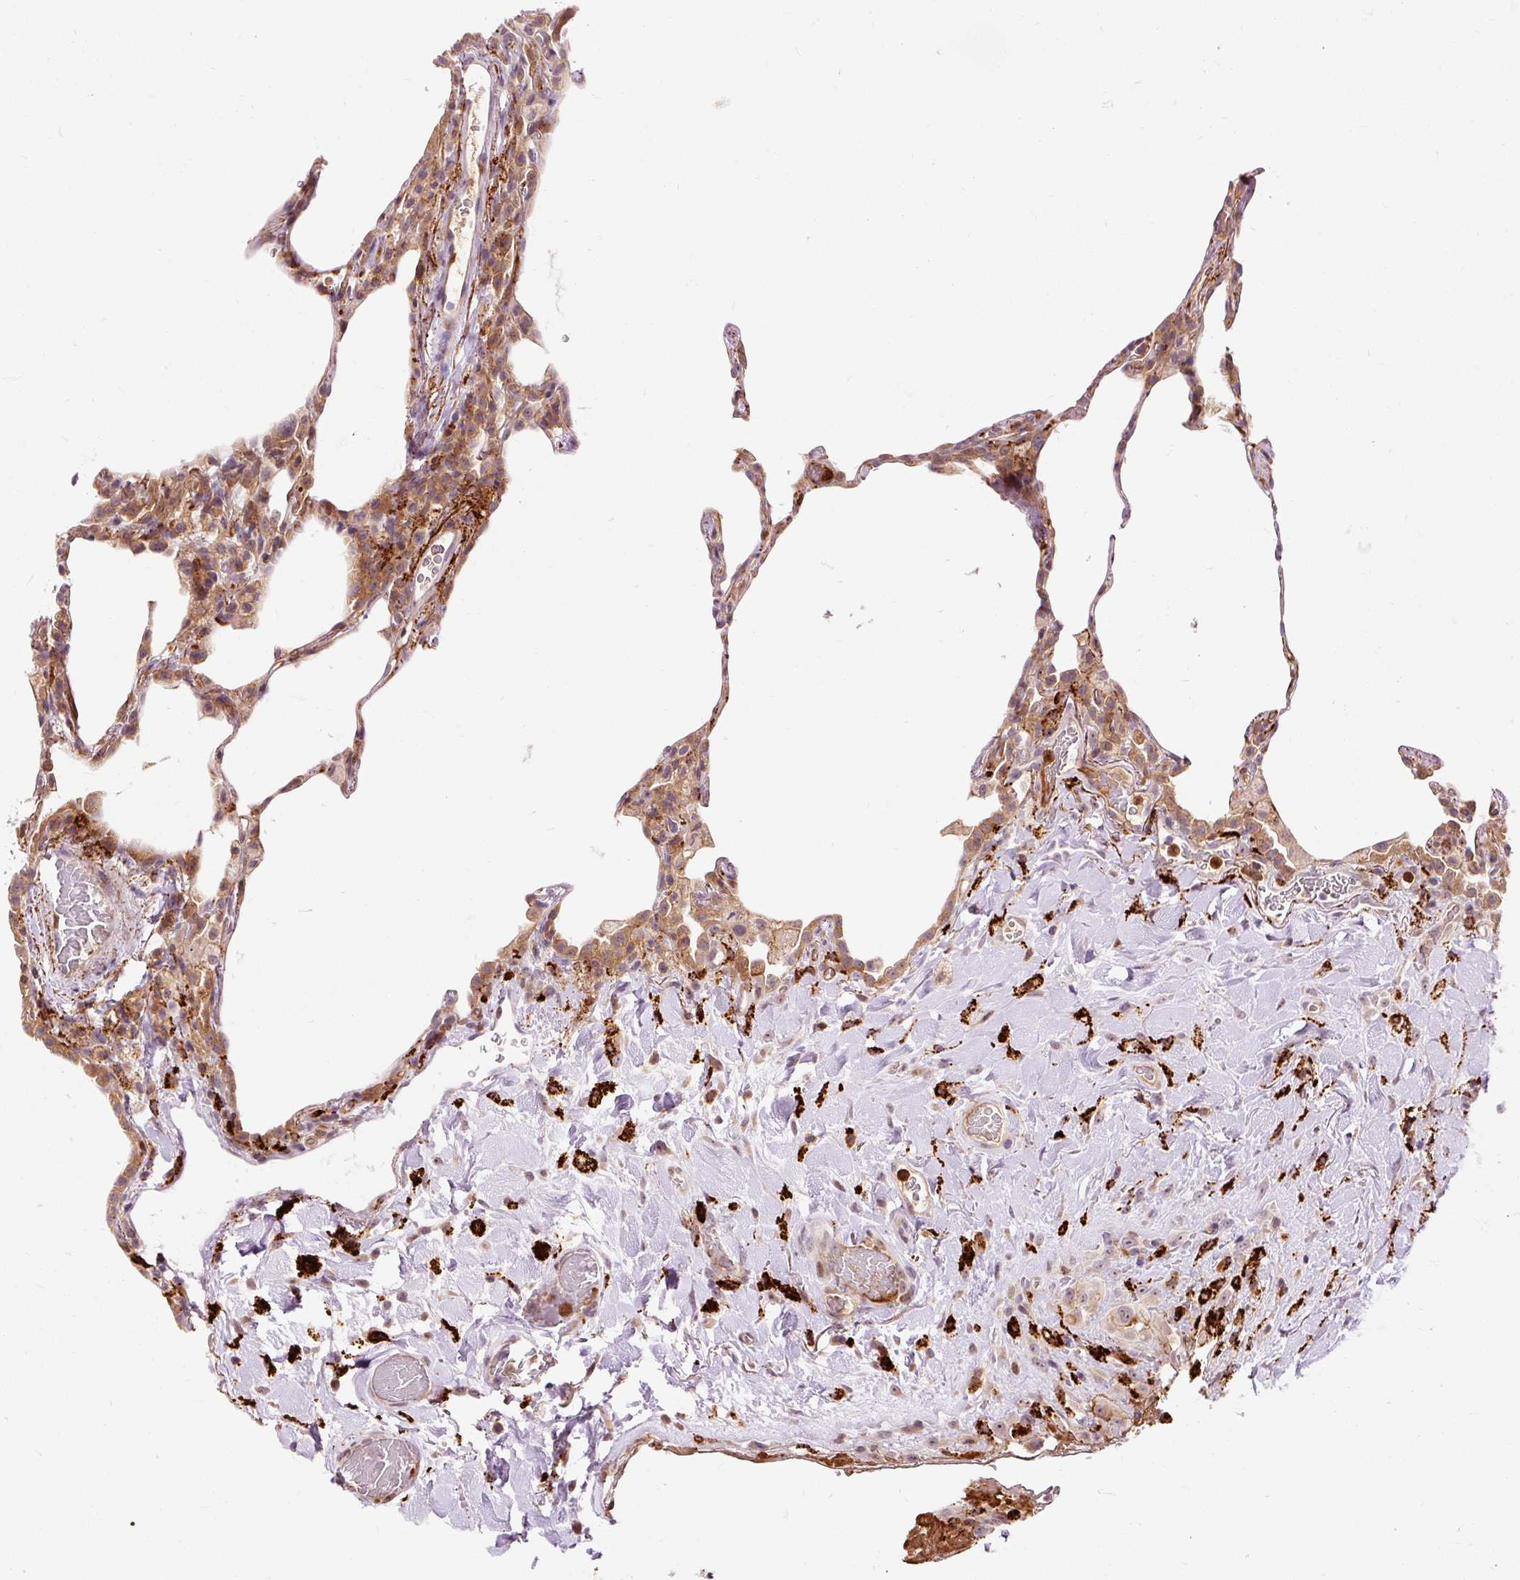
{"staining": {"intensity": "moderate", "quantity": "25%-75%", "location": "cytoplasmic/membranous"}, "tissue": "lung", "cell_type": "Alveolar cells", "image_type": "normal", "snomed": [{"axis": "morphology", "description": "Normal tissue, NOS"}, {"axis": "topography", "description": "Lung"}], "caption": "Immunohistochemistry (IHC) photomicrograph of normal human lung stained for a protein (brown), which shows medium levels of moderate cytoplasmic/membranous staining in about 25%-75% of alveolar cells.", "gene": "CEBPZ", "patient": {"sex": "female", "age": 57}}